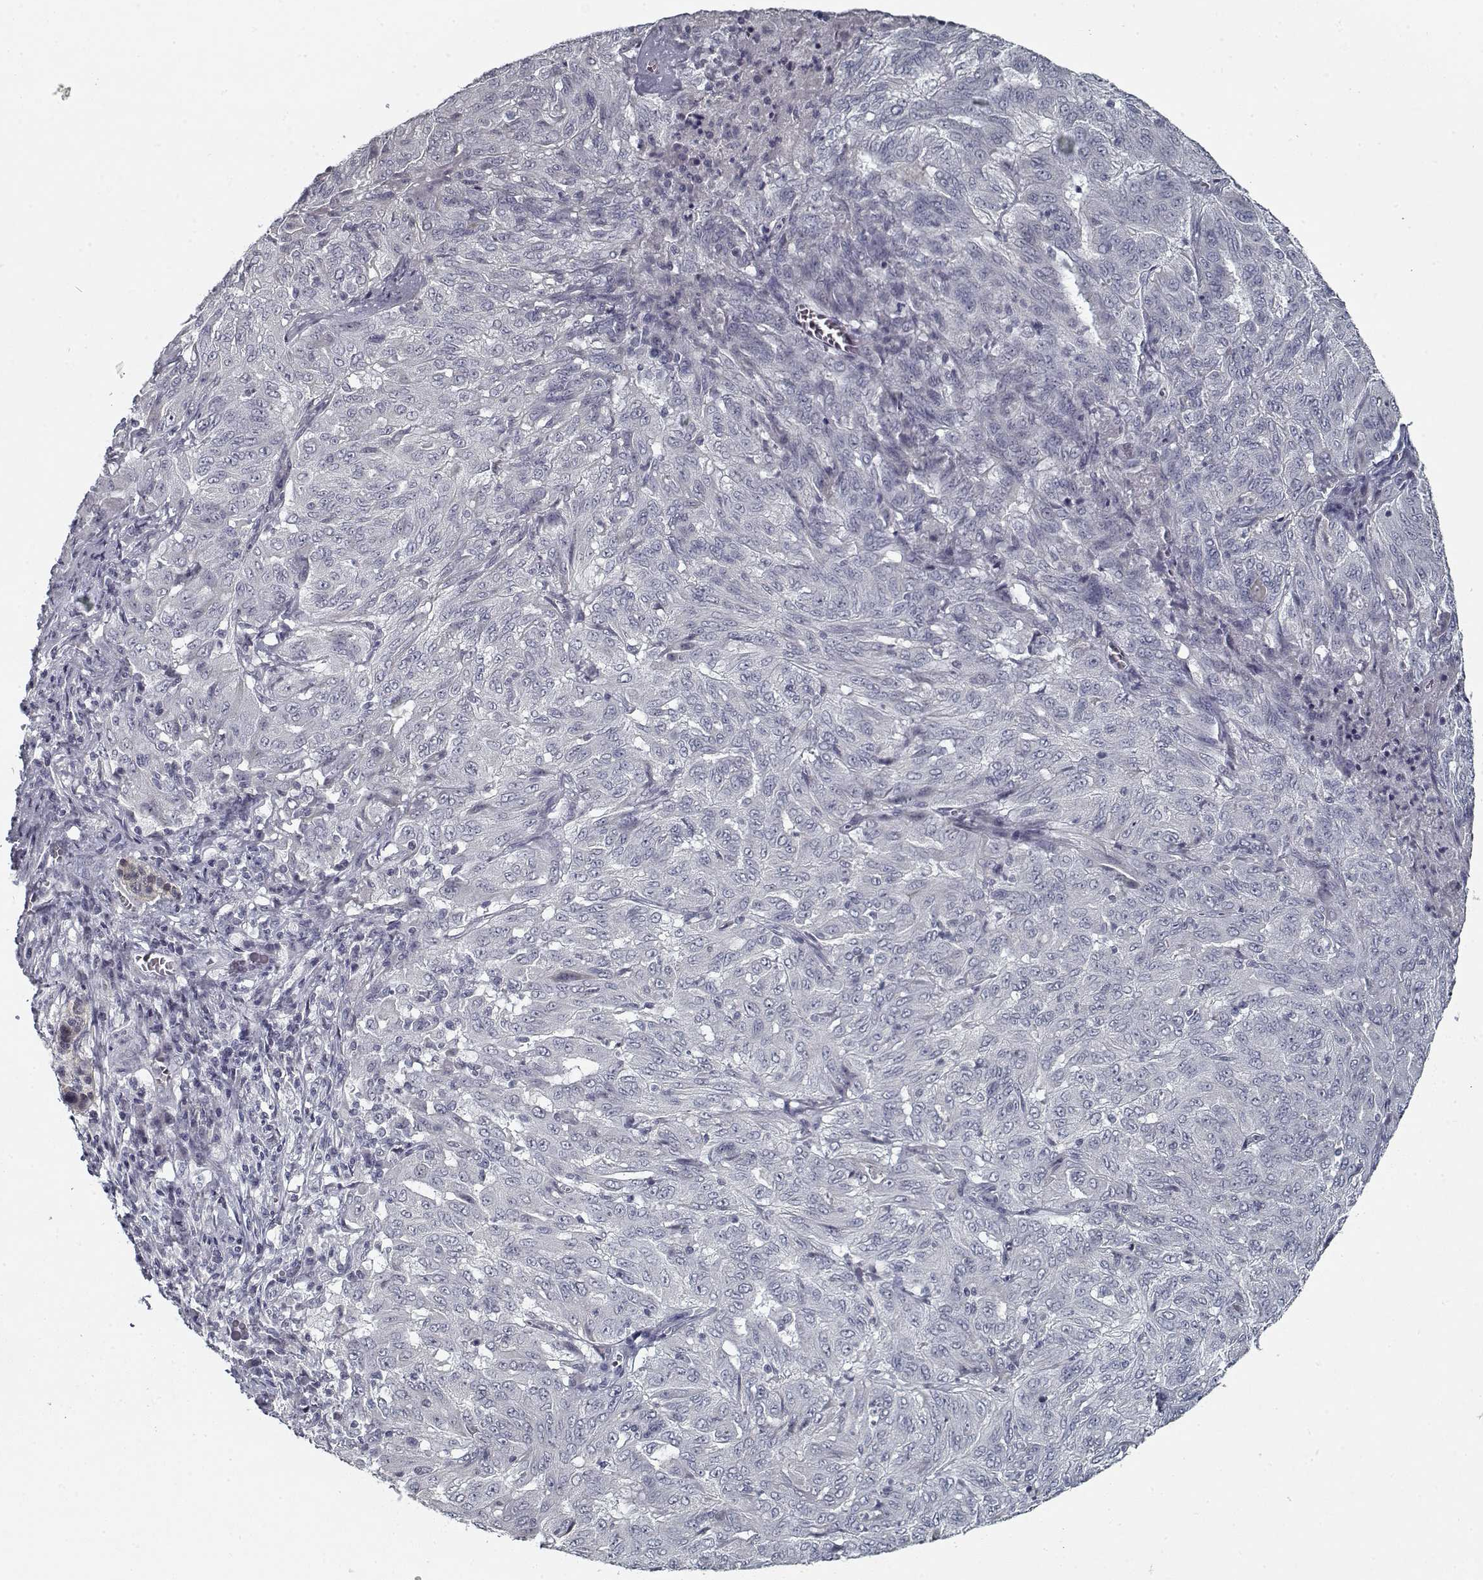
{"staining": {"intensity": "negative", "quantity": "none", "location": "none"}, "tissue": "pancreatic cancer", "cell_type": "Tumor cells", "image_type": "cancer", "snomed": [{"axis": "morphology", "description": "Adenocarcinoma, NOS"}, {"axis": "topography", "description": "Pancreas"}], "caption": "Pancreatic cancer stained for a protein using IHC demonstrates no positivity tumor cells.", "gene": "GAD2", "patient": {"sex": "male", "age": 63}}